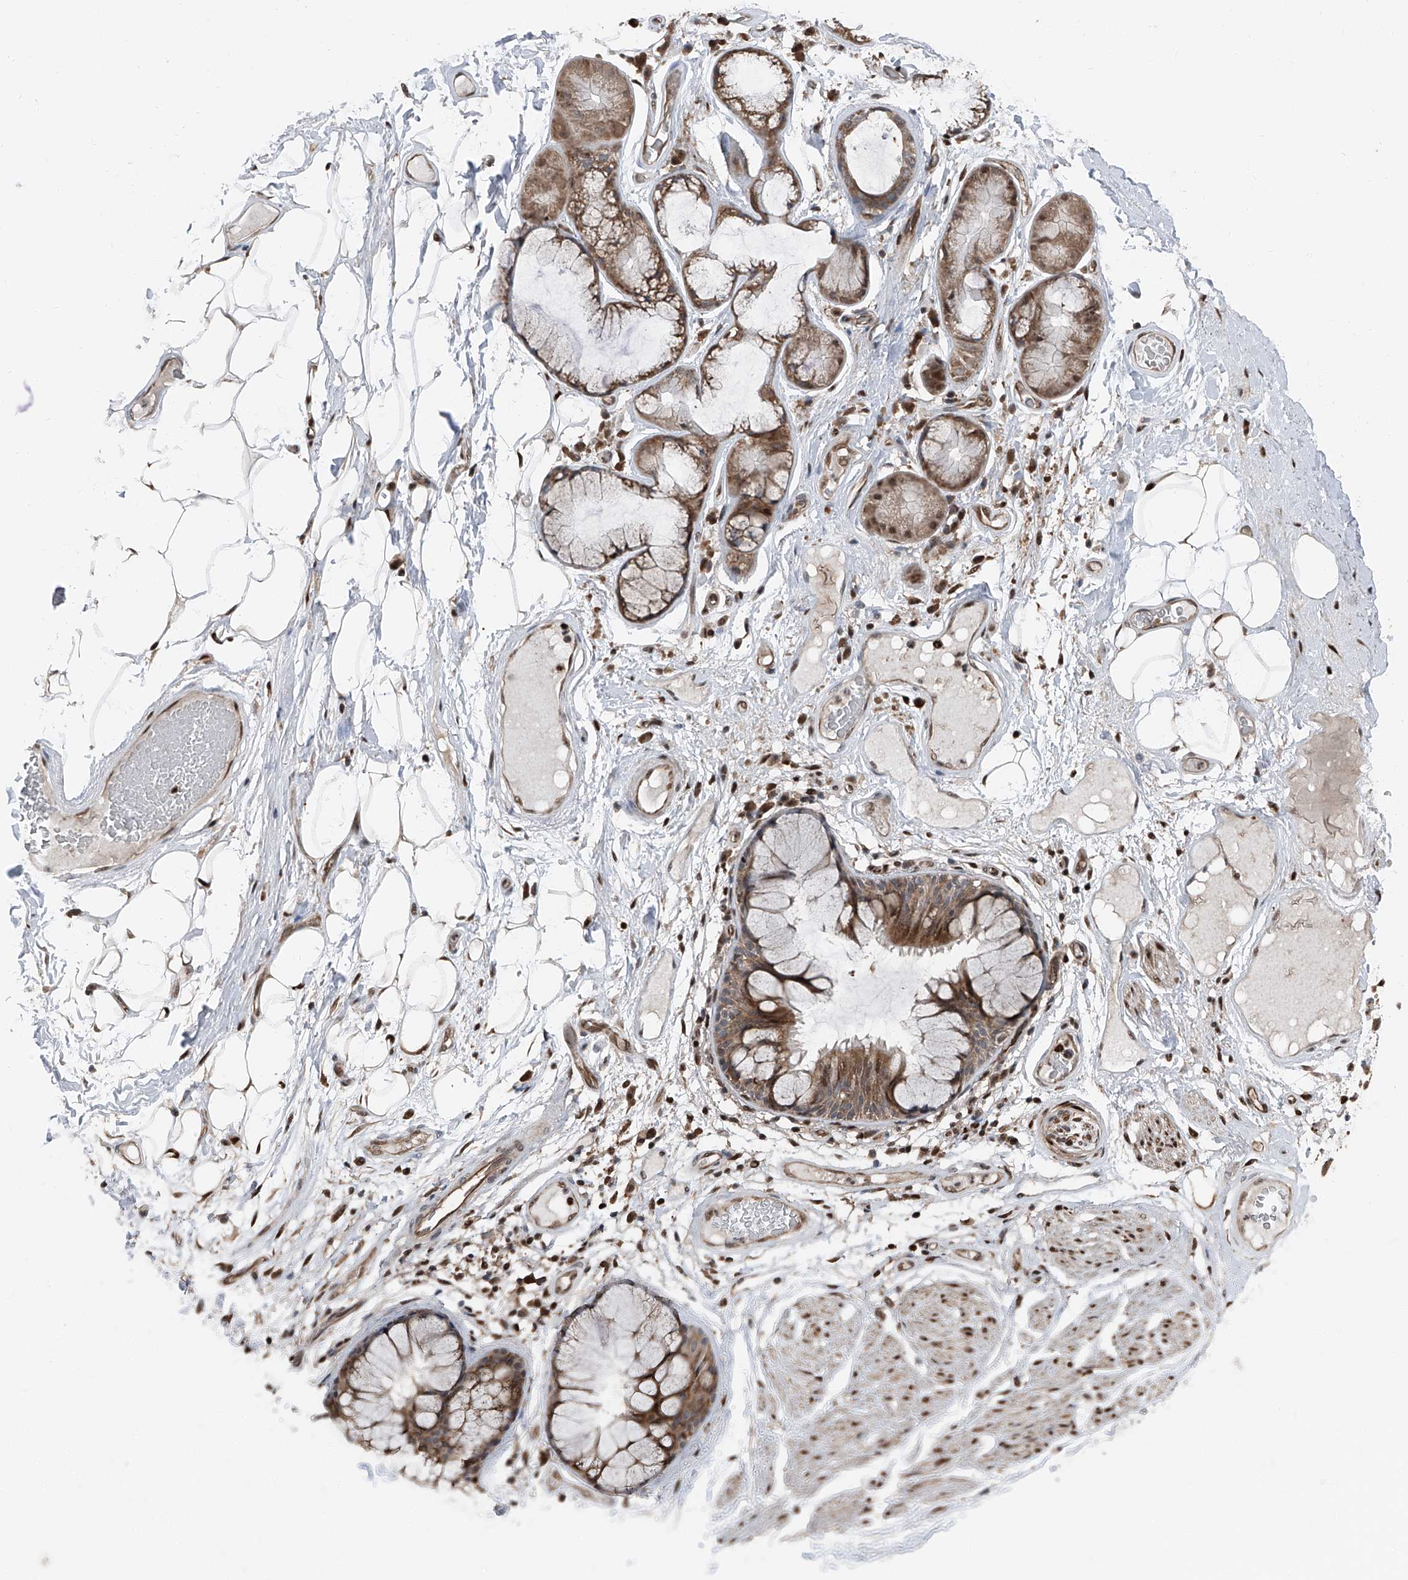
{"staining": {"intensity": "moderate", "quantity": ">75%", "location": "nuclear"}, "tissue": "adipose tissue", "cell_type": "Adipocytes", "image_type": "normal", "snomed": [{"axis": "morphology", "description": "Normal tissue, NOS"}, {"axis": "topography", "description": "Bronchus"}], "caption": "DAB (3,3'-diaminobenzidine) immunohistochemical staining of unremarkable adipose tissue exhibits moderate nuclear protein positivity in about >75% of adipocytes.", "gene": "FKBP5", "patient": {"sex": "male", "age": 66}}